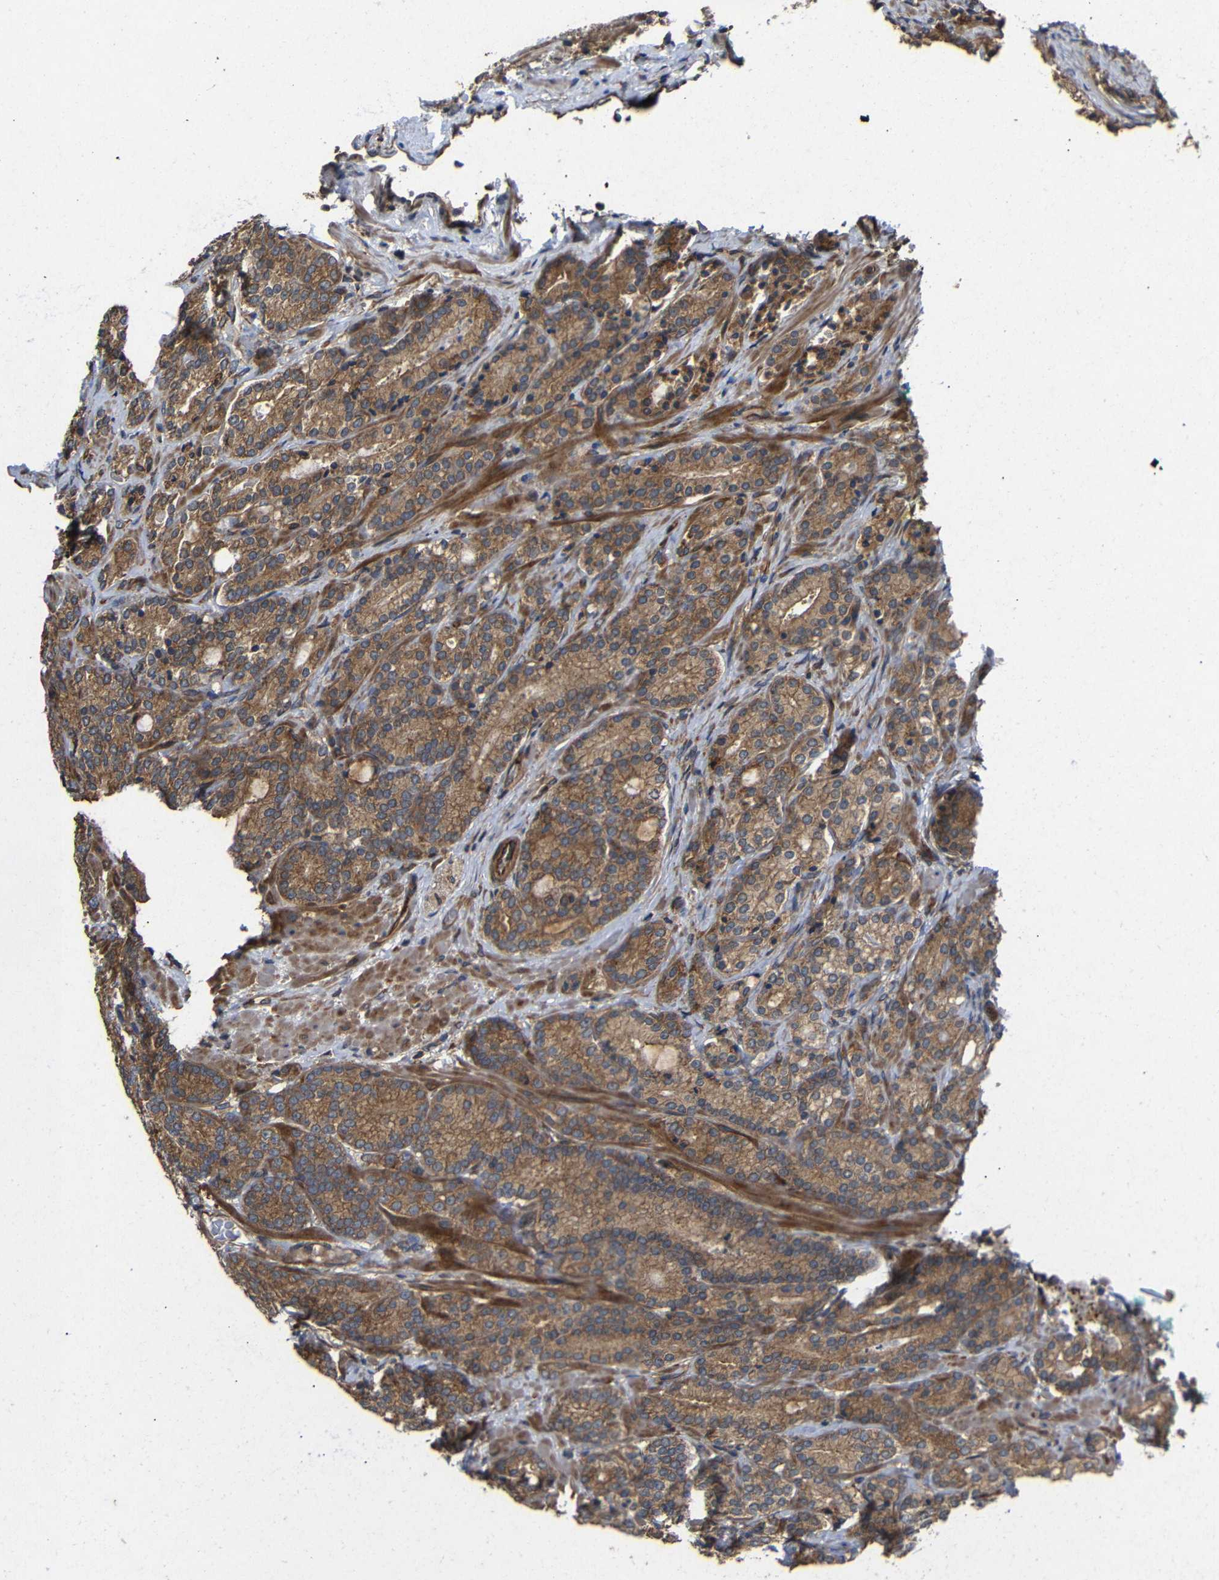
{"staining": {"intensity": "moderate", "quantity": ">75%", "location": "cytoplasmic/membranous"}, "tissue": "prostate cancer", "cell_type": "Tumor cells", "image_type": "cancer", "snomed": [{"axis": "morphology", "description": "Adenocarcinoma, High grade"}, {"axis": "topography", "description": "Prostate"}], "caption": "Immunohistochemistry (IHC) staining of adenocarcinoma (high-grade) (prostate), which exhibits medium levels of moderate cytoplasmic/membranous expression in approximately >75% of tumor cells indicating moderate cytoplasmic/membranous protein expression. The staining was performed using DAB (3,3'-diaminobenzidine) (brown) for protein detection and nuclei were counterstained in hematoxylin (blue).", "gene": "EIF2S1", "patient": {"sex": "male", "age": 61}}